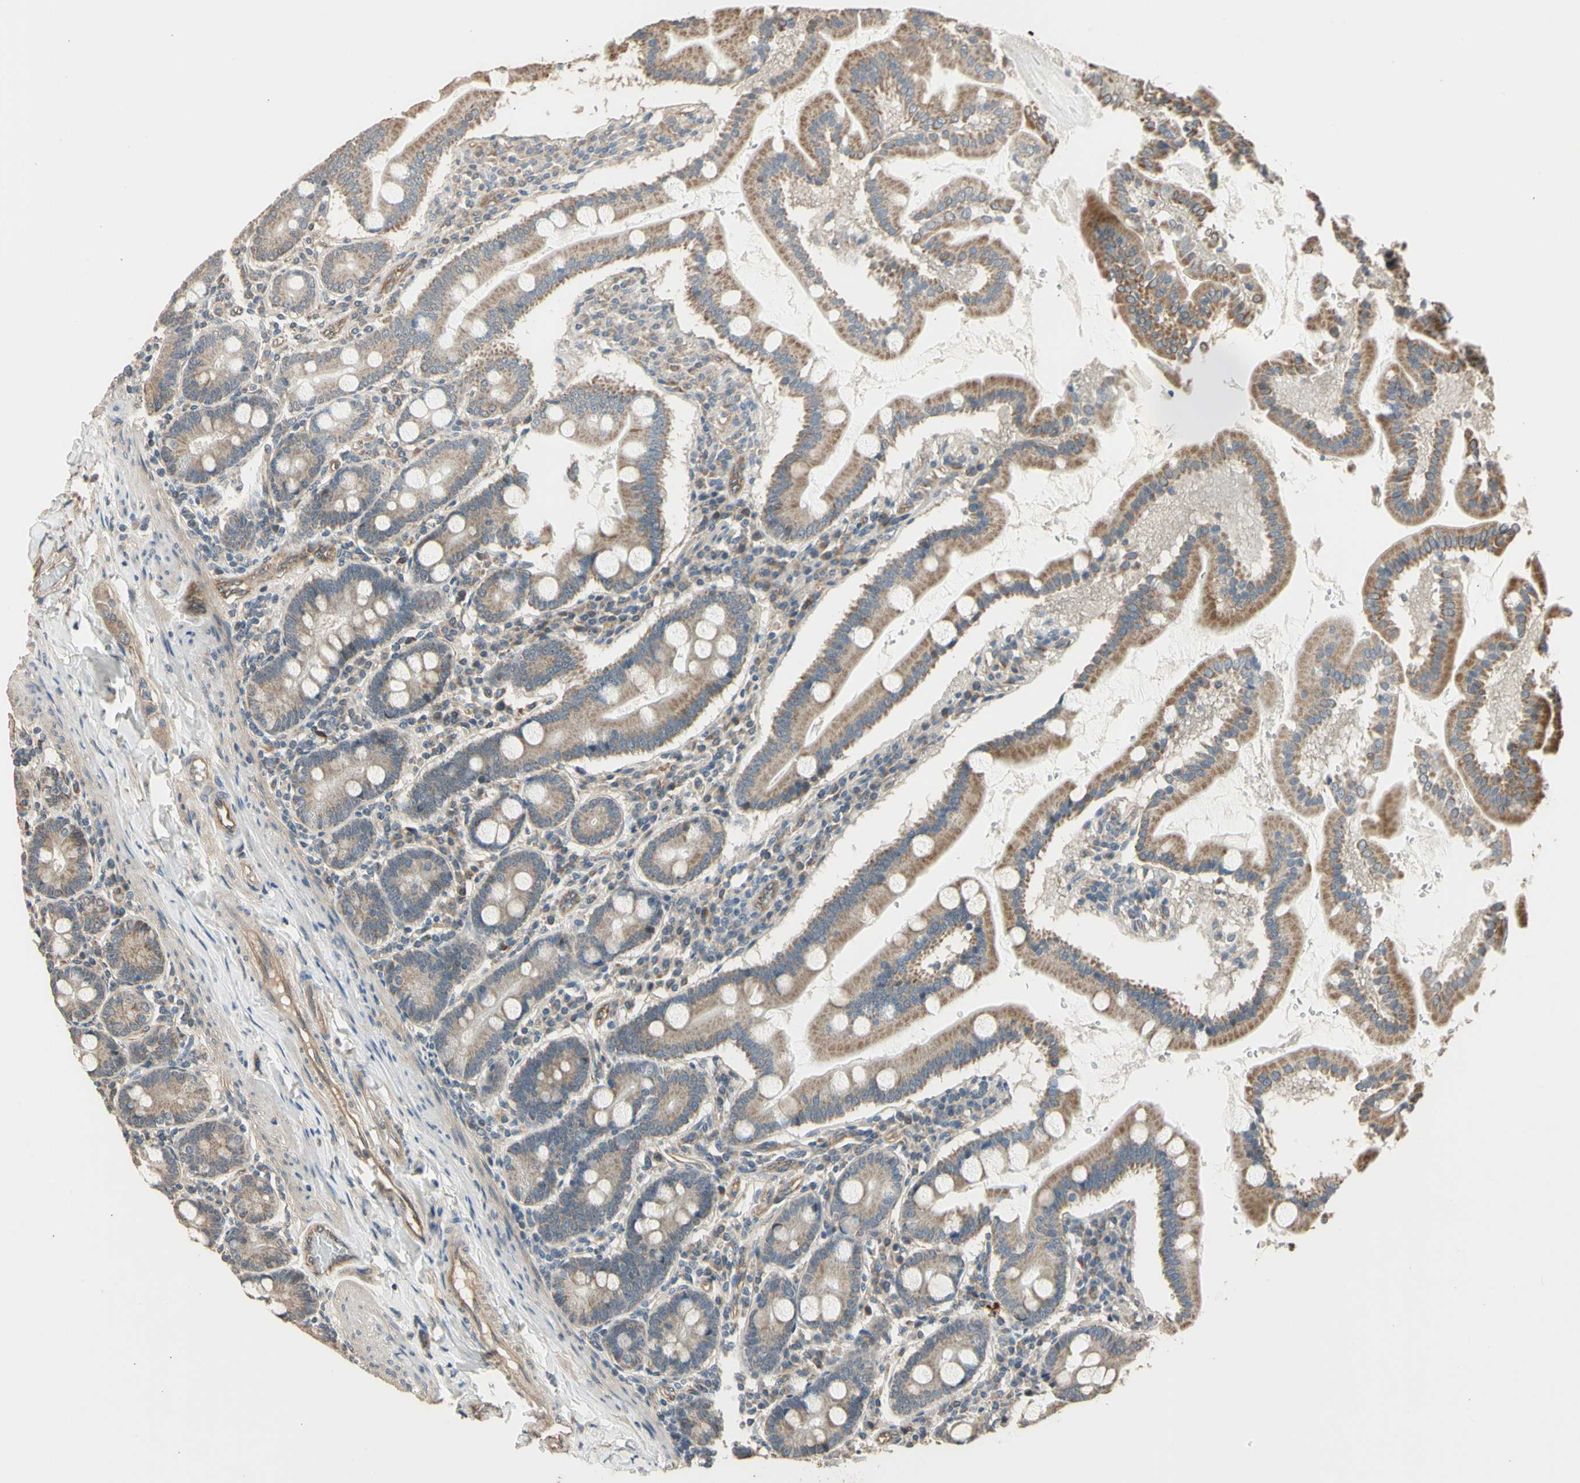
{"staining": {"intensity": "moderate", "quantity": ">75%", "location": "cytoplasmic/membranous"}, "tissue": "duodenum", "cell_type": "Glandular cells", "image_type": "normal", "snomed": [{"axis": "morphology", "description": "Normal tissue, NOS"}, {"axis": "topography", "description": "Duodenum"}], "caption": "Brown immunohistochemical staining in benign human duodenum demonstrates moderate cytoplasmic/membranous positivity in about >75% of glandular cells.", "gene": "EFNB2", "patient": {"sex": "male", "age": 50}}